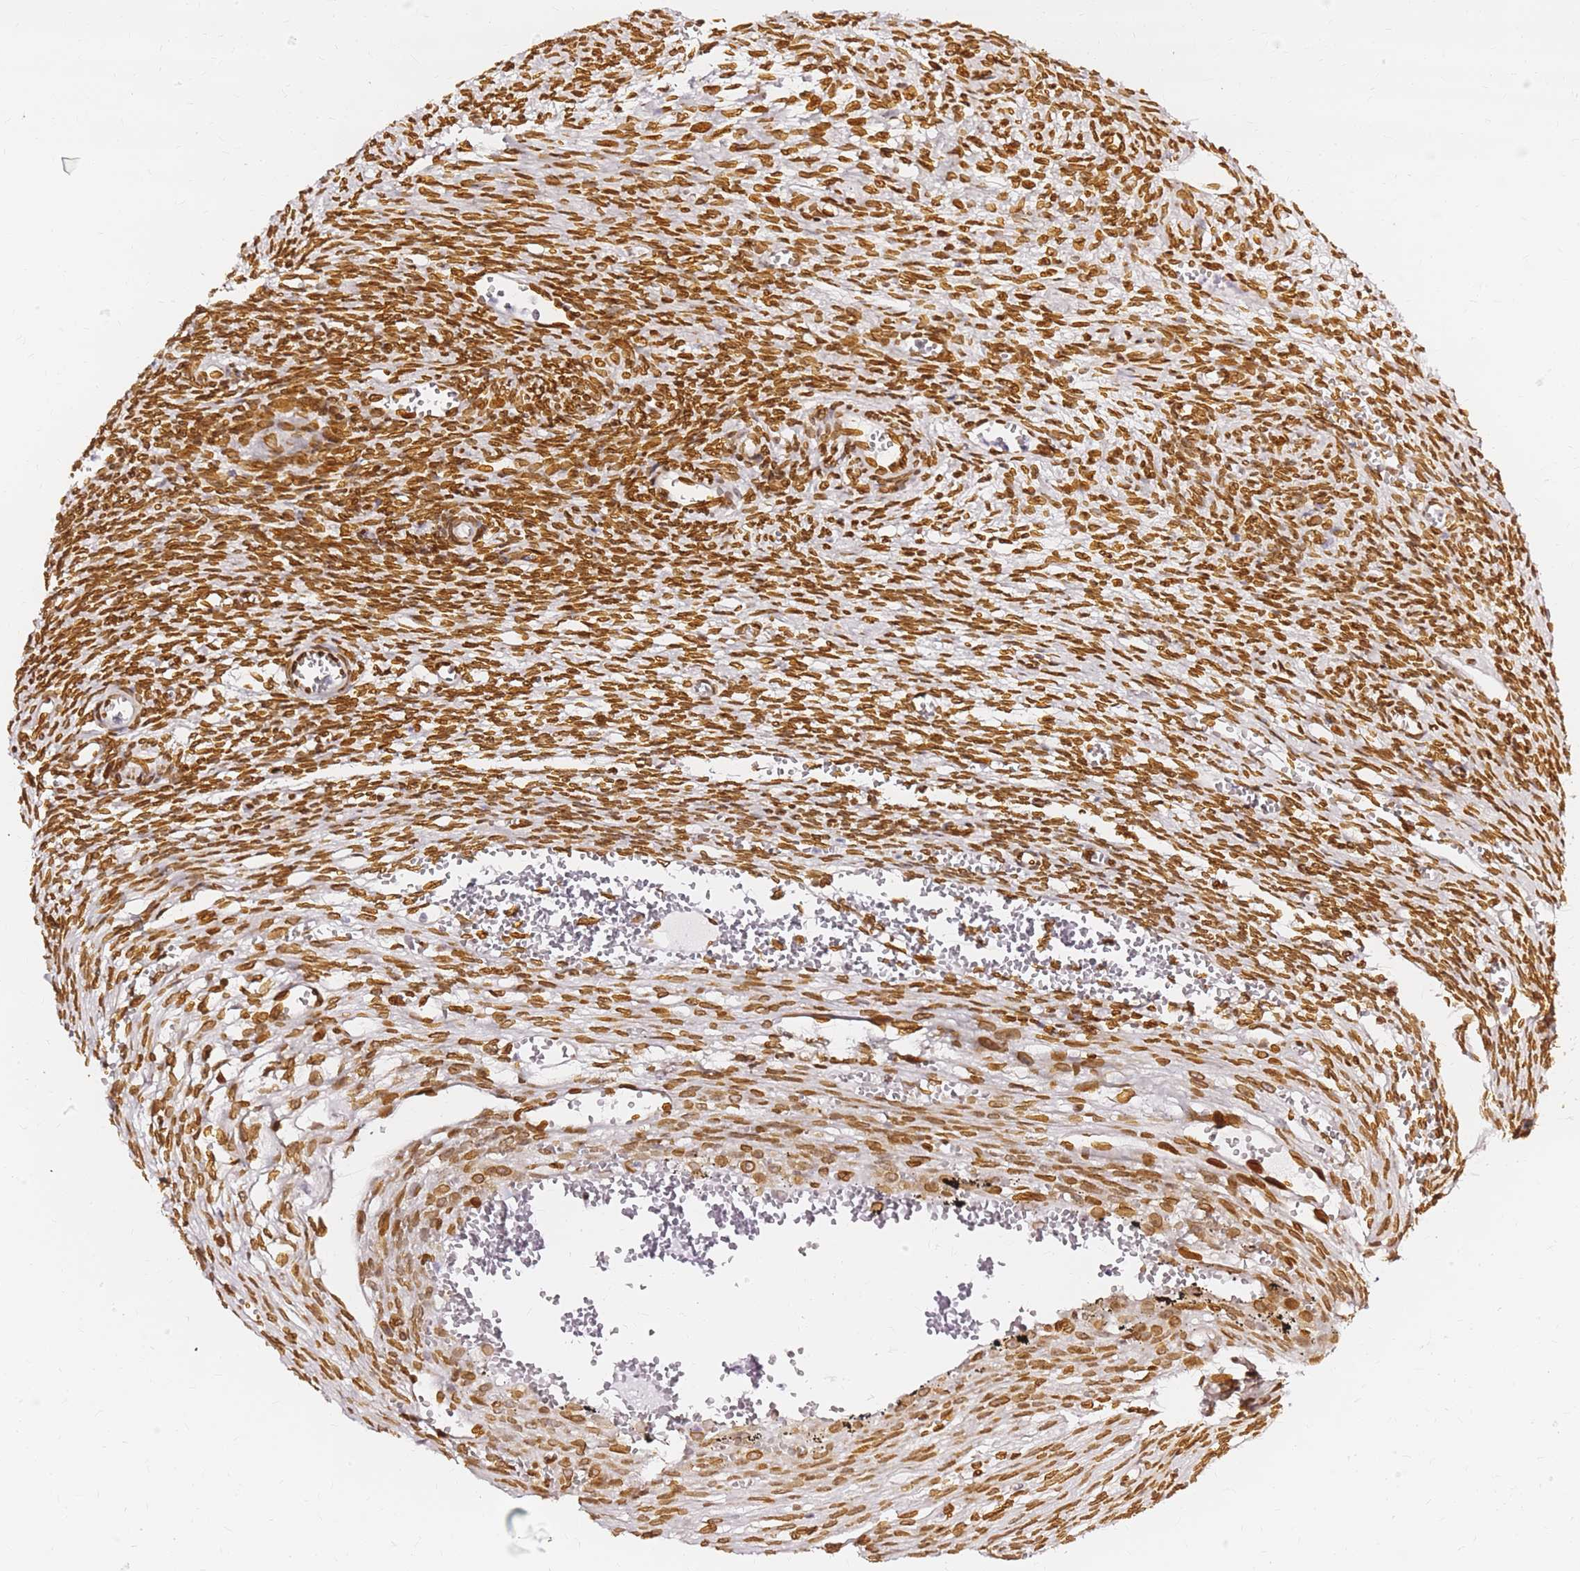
{"staining": {"intensity": "moderate", "quantity": ">75%", "location": "cytoplasmic/membranous,nuclear"}, "tissue": "ovary", "cell_type": "Follicle cells", "image_type": "normal", "snomed": [{"axis": "morphology", "description": "Normal tissue, NOS"}, {"axis": "topography", "description": "Ovary"}], "caption": "Approximately >75% of follicle cells in unremarkable ovary reveal moderate cytoplasmic/membranous,nuclear protein expression as visualized by brown immunohistochemical staining.", "gene": "C6orf141", "patient": {"sex": "female", "age": 39}}